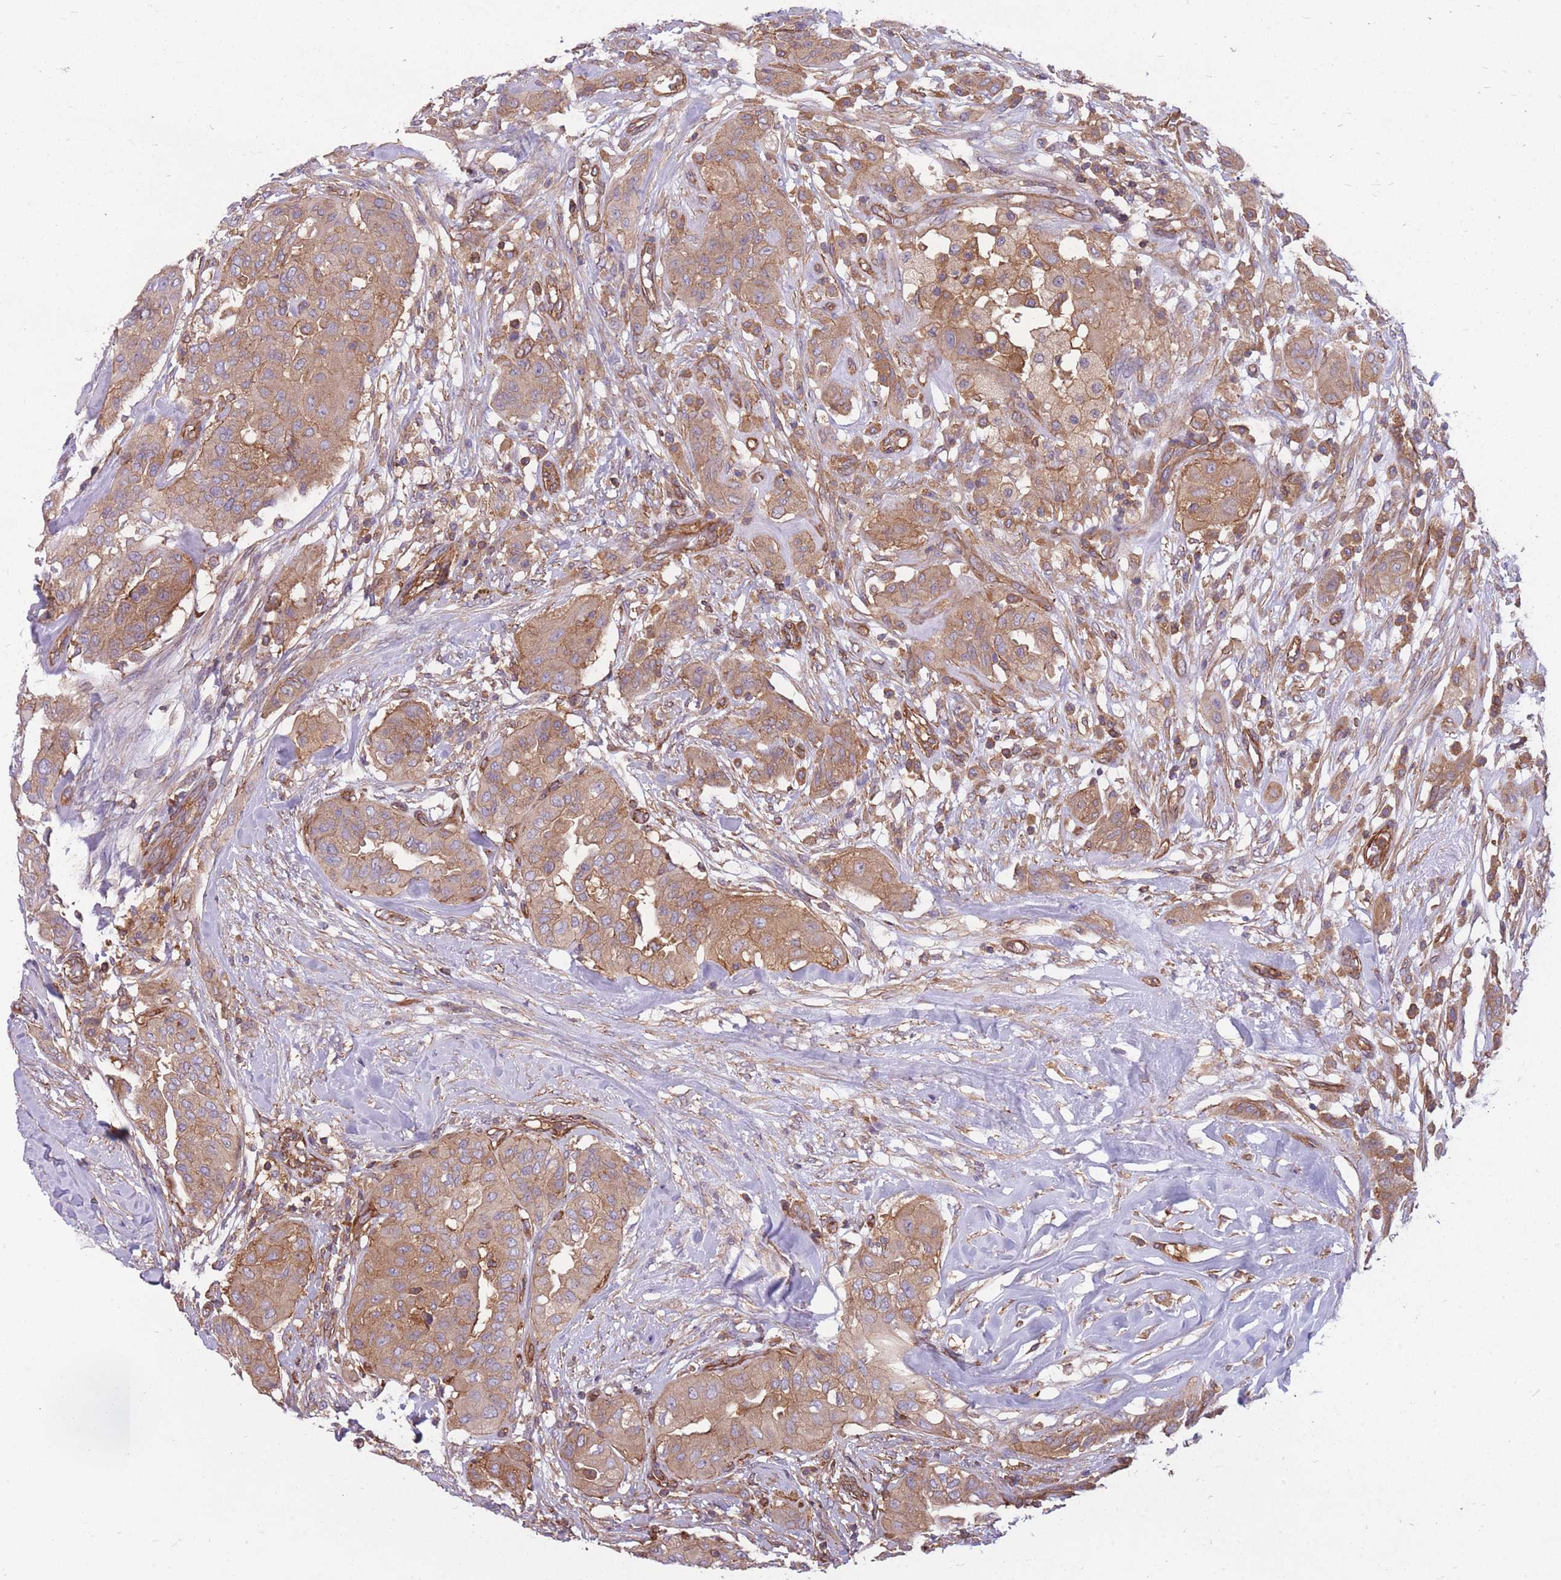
{"staining": {"intensity": "moderate", "quantity": ">75%", "location": "cytoplasmic/membranous"}, "tissue": "thyroid cancer", "cell_type": "Tumor cells", "image_type": "cancer", "snomed": [{"axis": "morphology", "description": "Papillary adenocarcinoma, NOS"}, {"axis": "topography", "description": "Thyroid gland"}], "caption": "The photomicrograph shows immunohistochemical staining of thyroid papillary adenocarcinoma. There is moderate cytoplasmic/membranous expression is seen in approximately >75% of tumor cells.", "gene": "GGA1", "patient": {"sex": "female", "age": 59}}